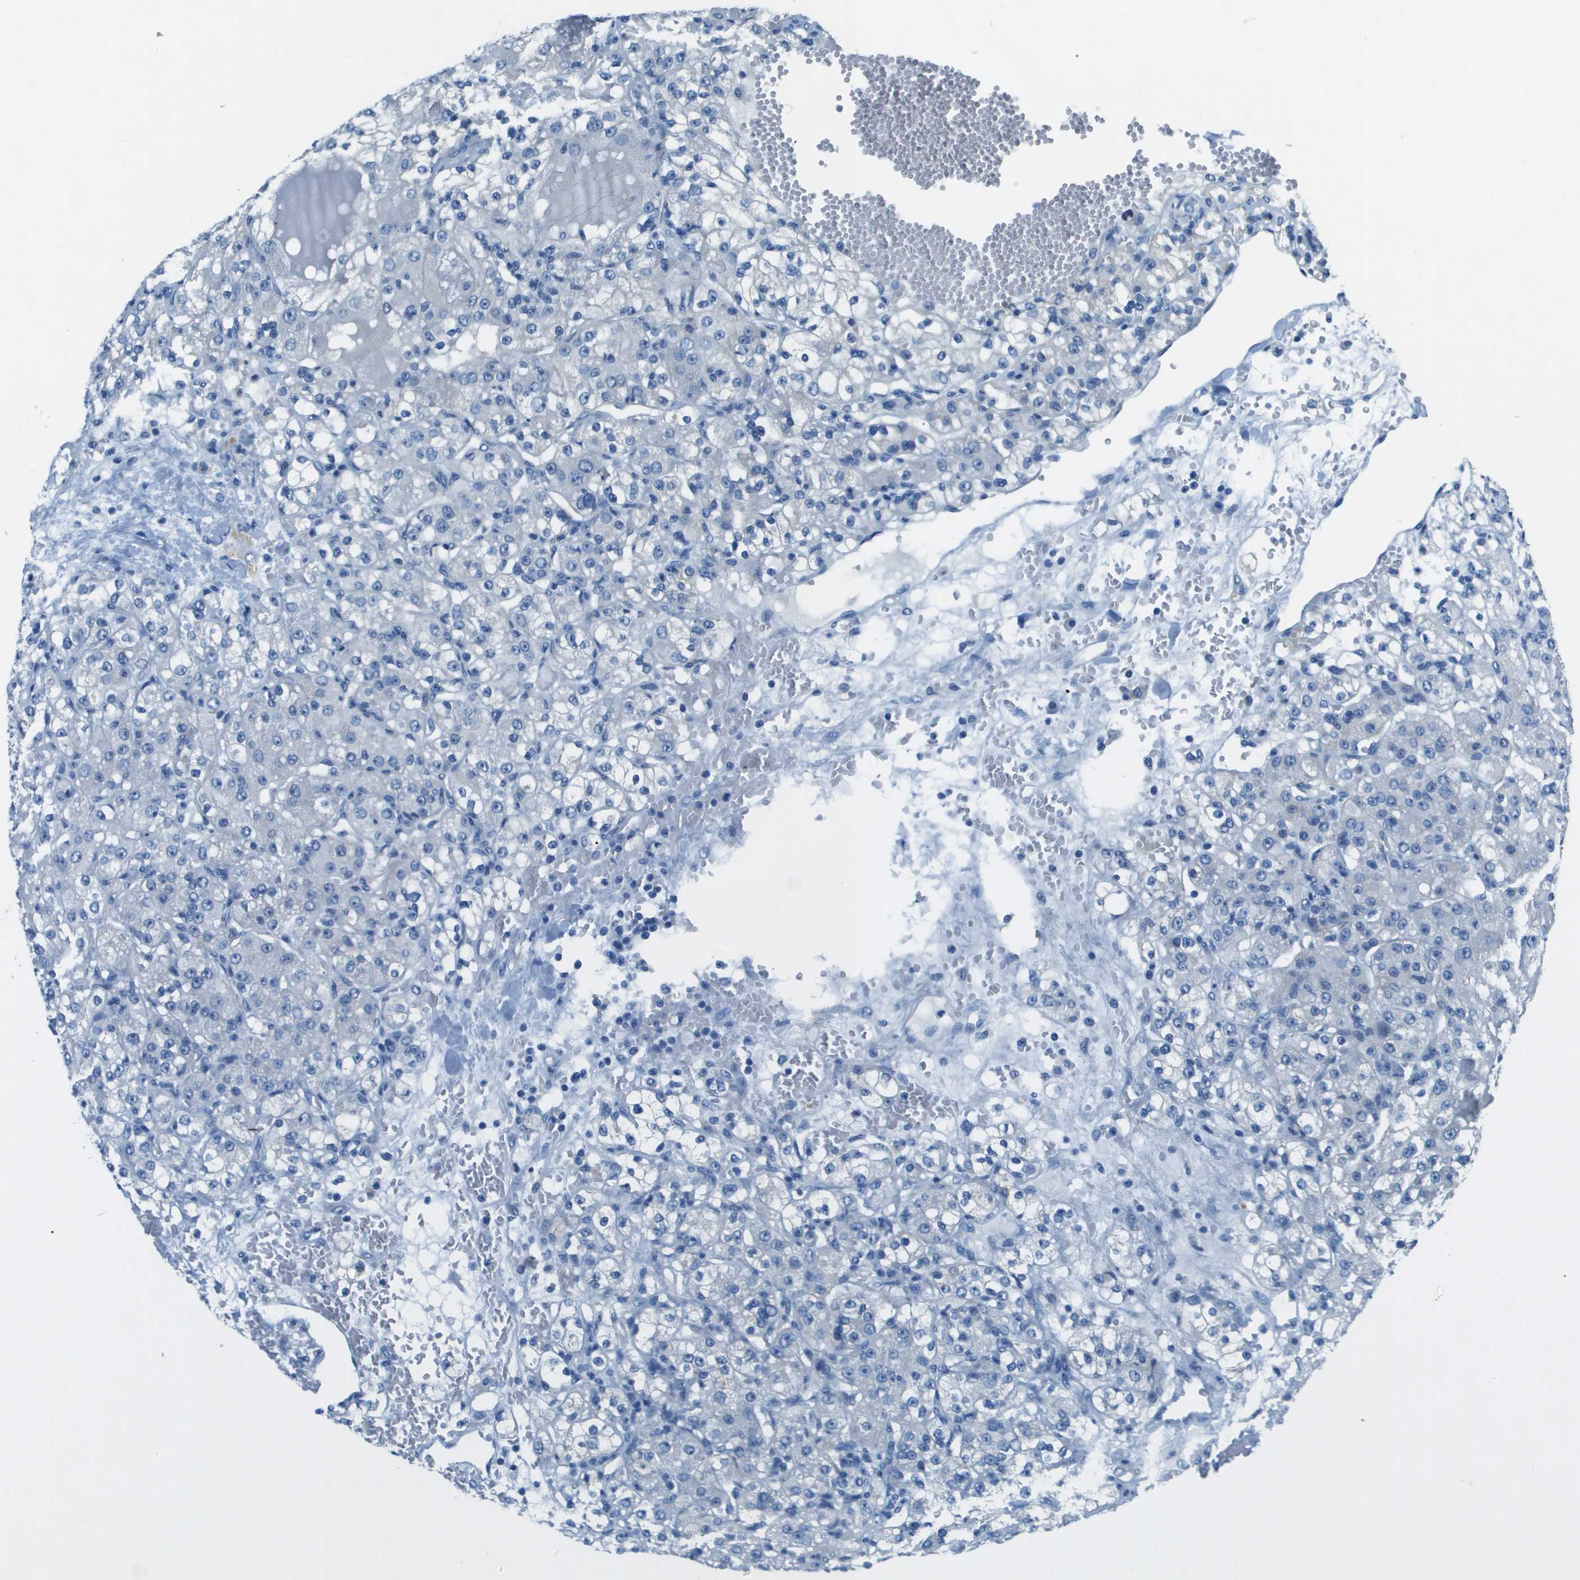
{"staining": {"intensity": "negative", "quantity": "none", "location": "none"}, "tissue": "renal cancer", "cell_type": "Tumor cells", "image_type": "cancer", "snomed": [{"axis": "morphology", "description": "Normal tissue, NOS"}, {"axis": "morphology", "description": "Adenocarcinoma, NOS"}, {"axis": "topography", "description": "Kidney"}], "caption": "An immunohistochemistry photomicrograph of renal cancer is shown. There is no staining in tumor cells of renal cancer.", "gene": "SLC16A10", "patient": {"sex": "male", "age": 61}}